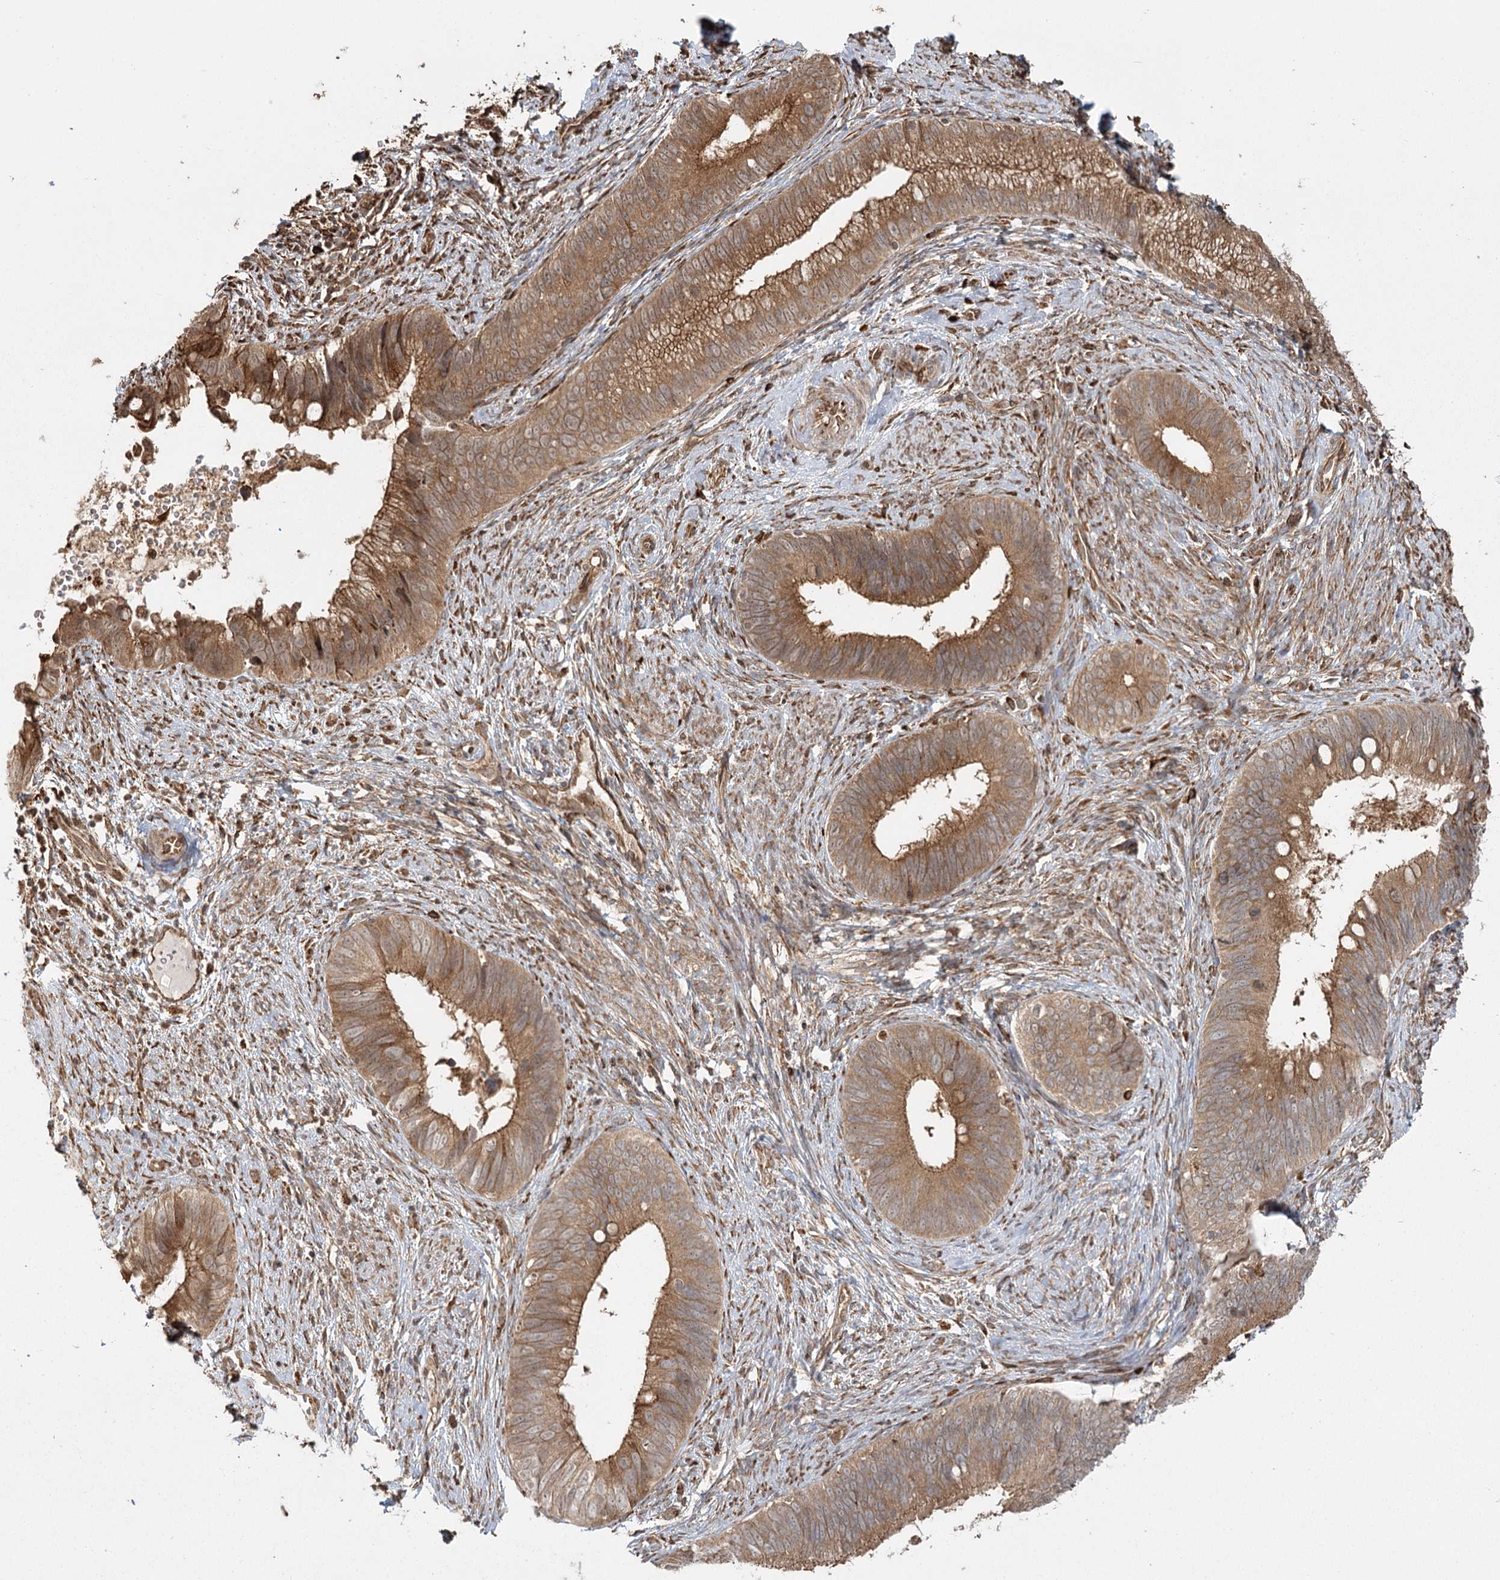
{"staining": {"intensity": "moderate", "quantity": ">75%", "location": "cytoplasmic/membranous"}, "tissue": "cervical cancer", "cell_type": "Tumor cells", "image_type": "cancer", "snomed": [{"axis": "morphology", "description": "Adenocarcinoma, NOS"}, {"axis": "topography", "description": "Cervix"}], "caption": "The immunohistochemical stain highlights moderate cytoplasmic/membranous staining in tumor cells of cervical adenocarcinoma tissue.", "gene": "FAM13A", "patient": {"sex": "female", "age": 42}}